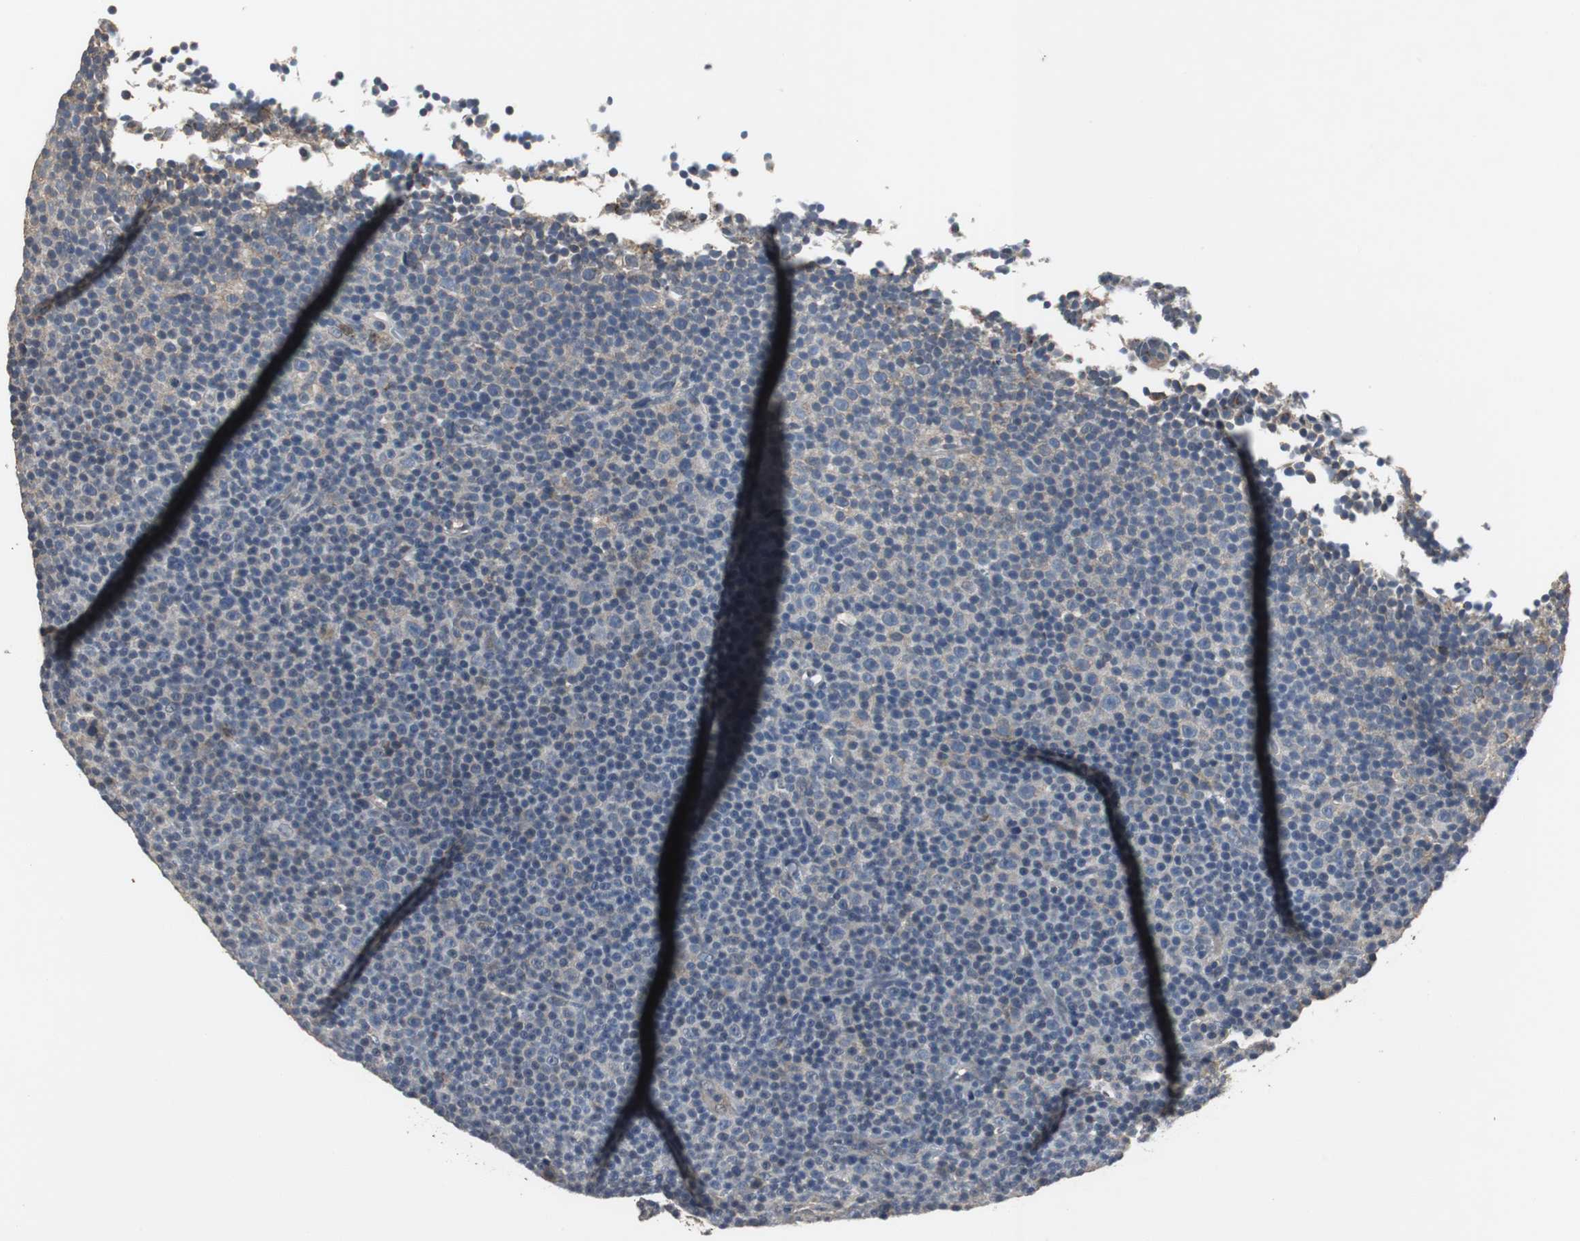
{"staining": {"intensity": "weak", "quantity": ">75%", "location": "cytoplasmic/membranous"}, "tissue": "lymphoma", "cell_type": "Tumor cells", "image_type": "cancer", "snomed": [{"axis": "morphology", "description": "Malignant lymphoma, non-Hodgkin's type, Low grade"}, {"axis": "topography", "description": "Lymph node"}], "caption": "Weak cytoplasmic/membranous staining is seen in about >75% of tumor cells in malignant lymphoma, non-Hodgkin's type (low-grade).", "gene": "JTB", "patient": {"sex": "female", "age": 67}}